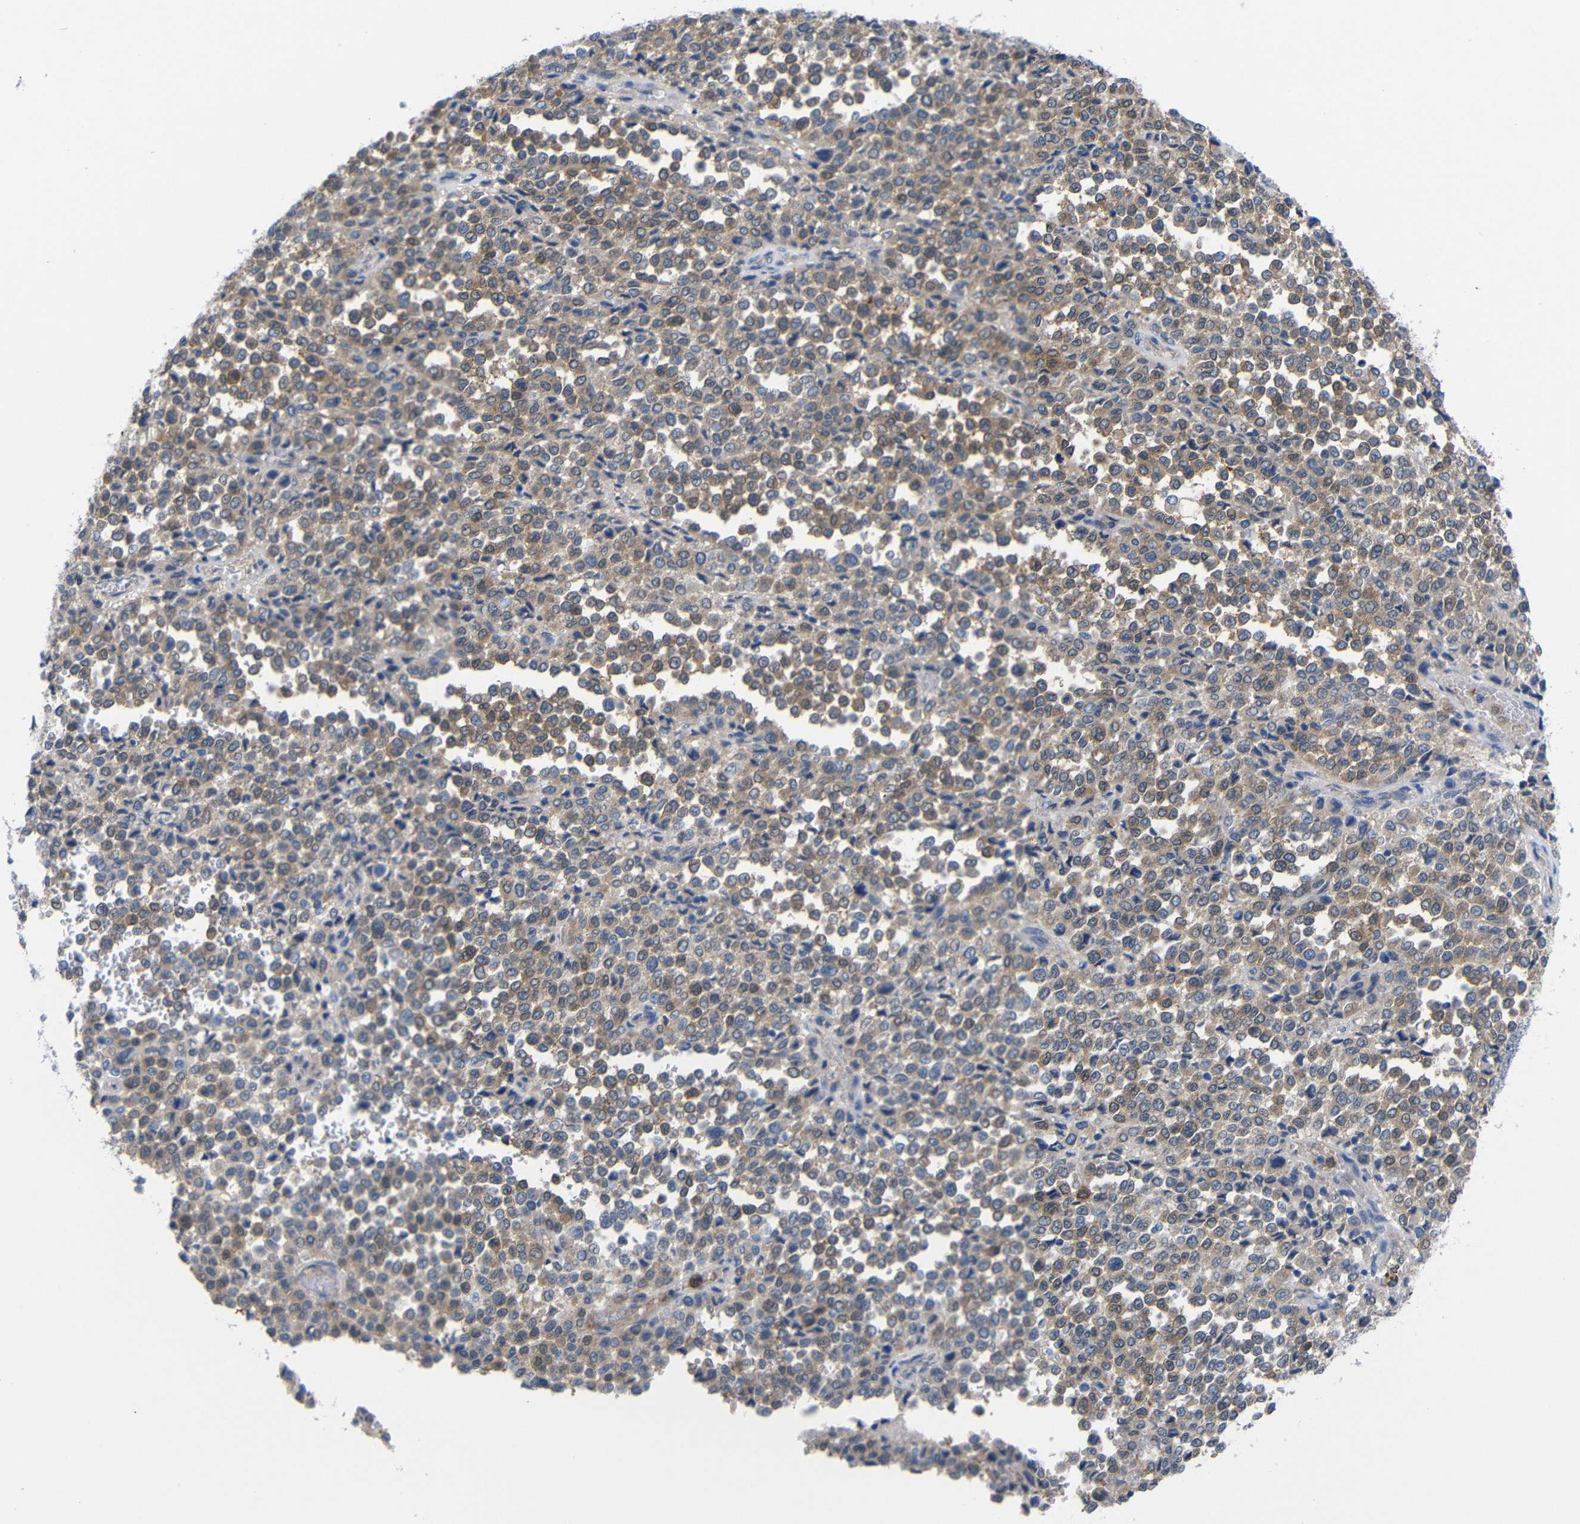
{"staining": {"intensity": "moderate", "quantity": ">75%", "location": "cytoplasmic/membranous"}, "tissue": "melanoma", "cell_type": "Tumor cells", "image_type": "cancer", "snomed": [{"axis": "morphology", "description": "Malignant melanoma, Metastatic site"}, {"axis": "topography", "description": "Pancreas"}], "caption": "IHC (DAB (3,3'-diaminobenzidine)) staining of human melanoma displays moderate cytoplasmic/membranous protein staining in approximately >75% of tumor cells. The staining is performed using DAB brown chromogen to label protein expression. The nuclei are counter-stained blue using hematoxylin.", "gene": "PEBP1", "patient": {"sex": "female", "age": 30}}